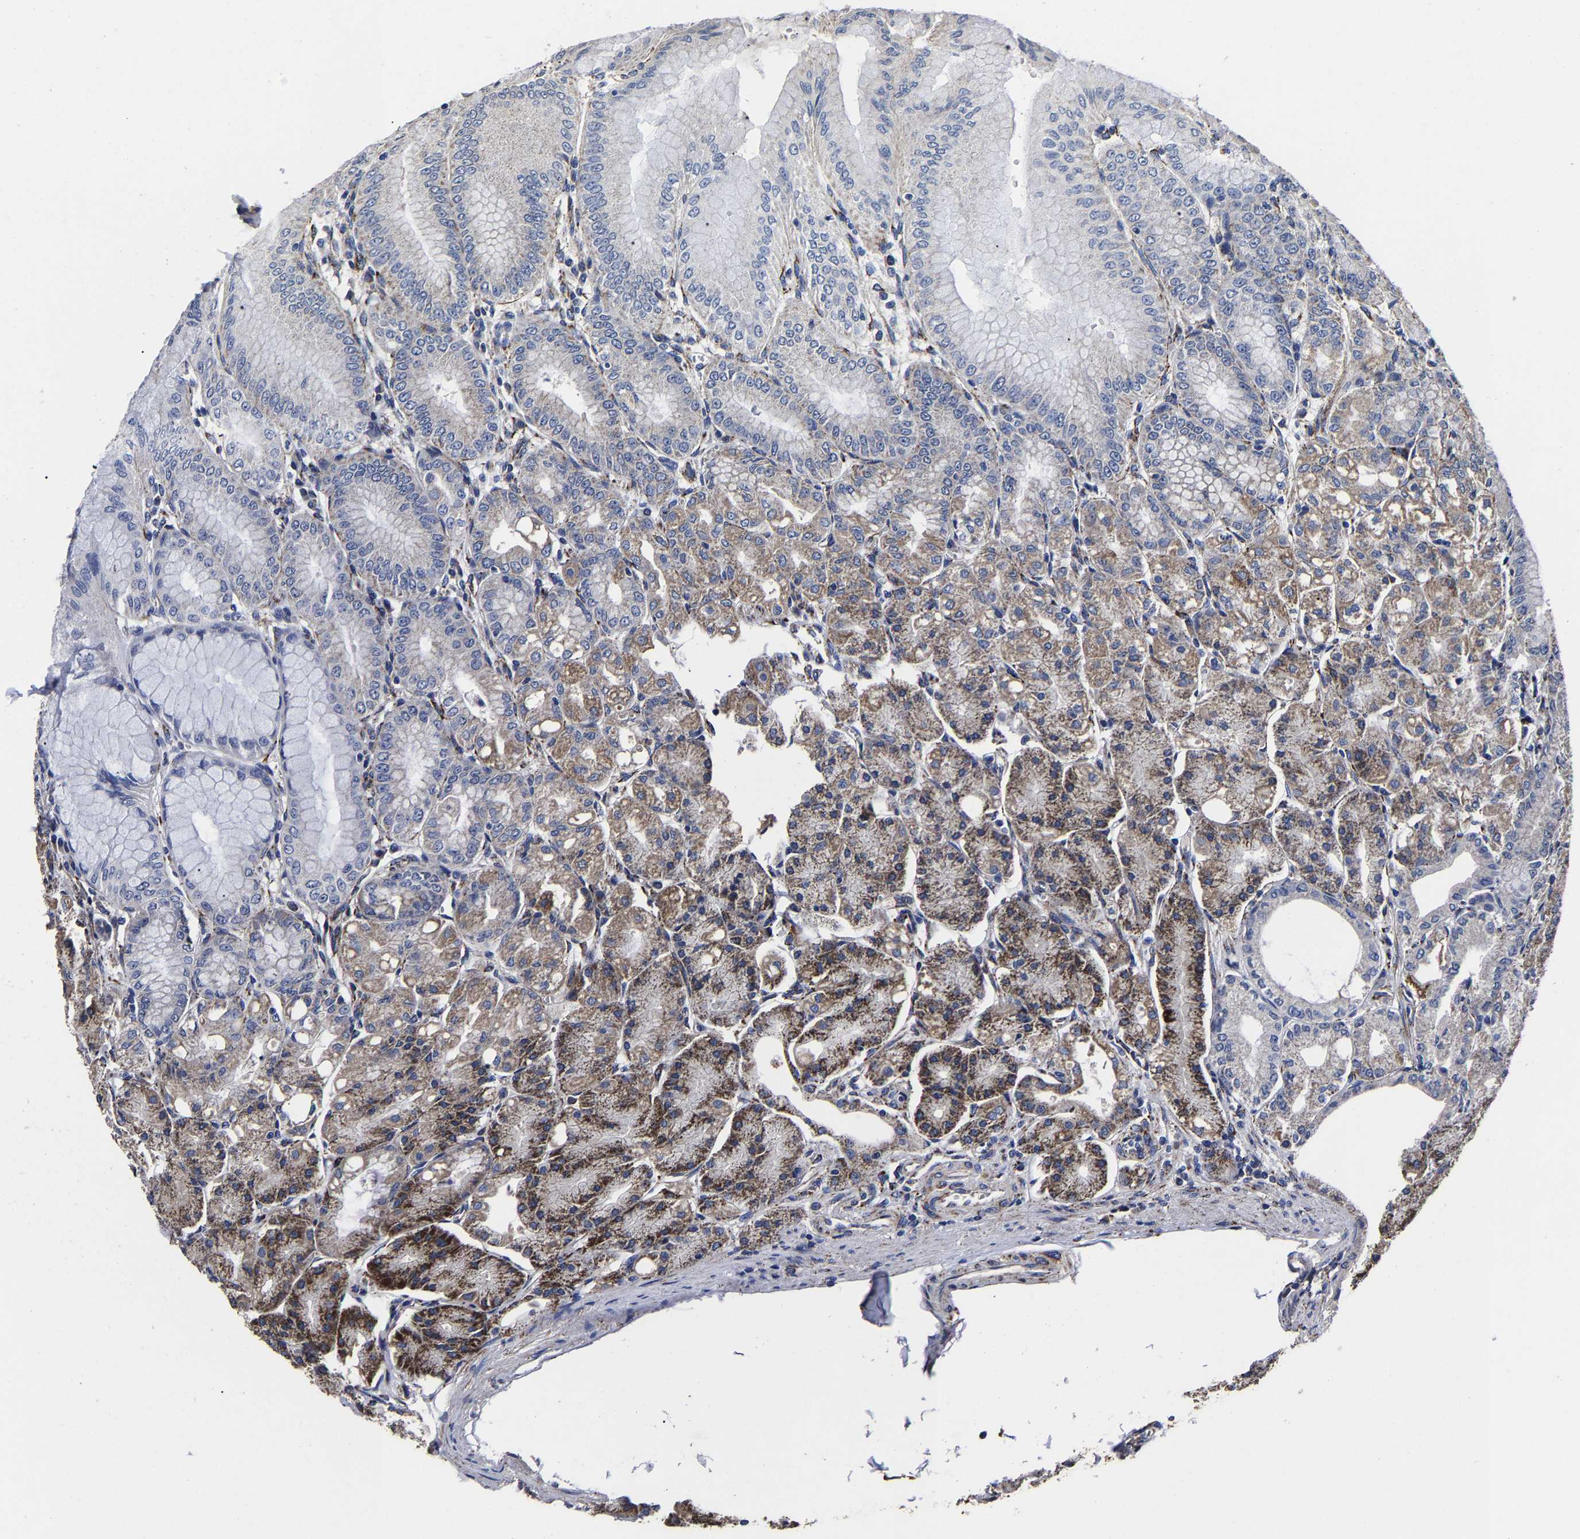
{"staining": {"intensity": "moderate", "quantity": "25%-75%", "location": "cytoplasmic/membranous"}, "tissue": "stomach", "cell_type": "Glandular cells", "image_type": "normal", "snomed": [{"axis": "morphology", "description": "Normal tissue, NOS"}, {"axis": "topography", "description": "Stomach, lower"}], "caption": "Stomach stained with a brown dye exhibits moderate cytoplasmic/membranous positive staining in approximately 25%-75% of glandular cells.", "gene": "AASS", "patient": {"sex": "male", "age": 71}}